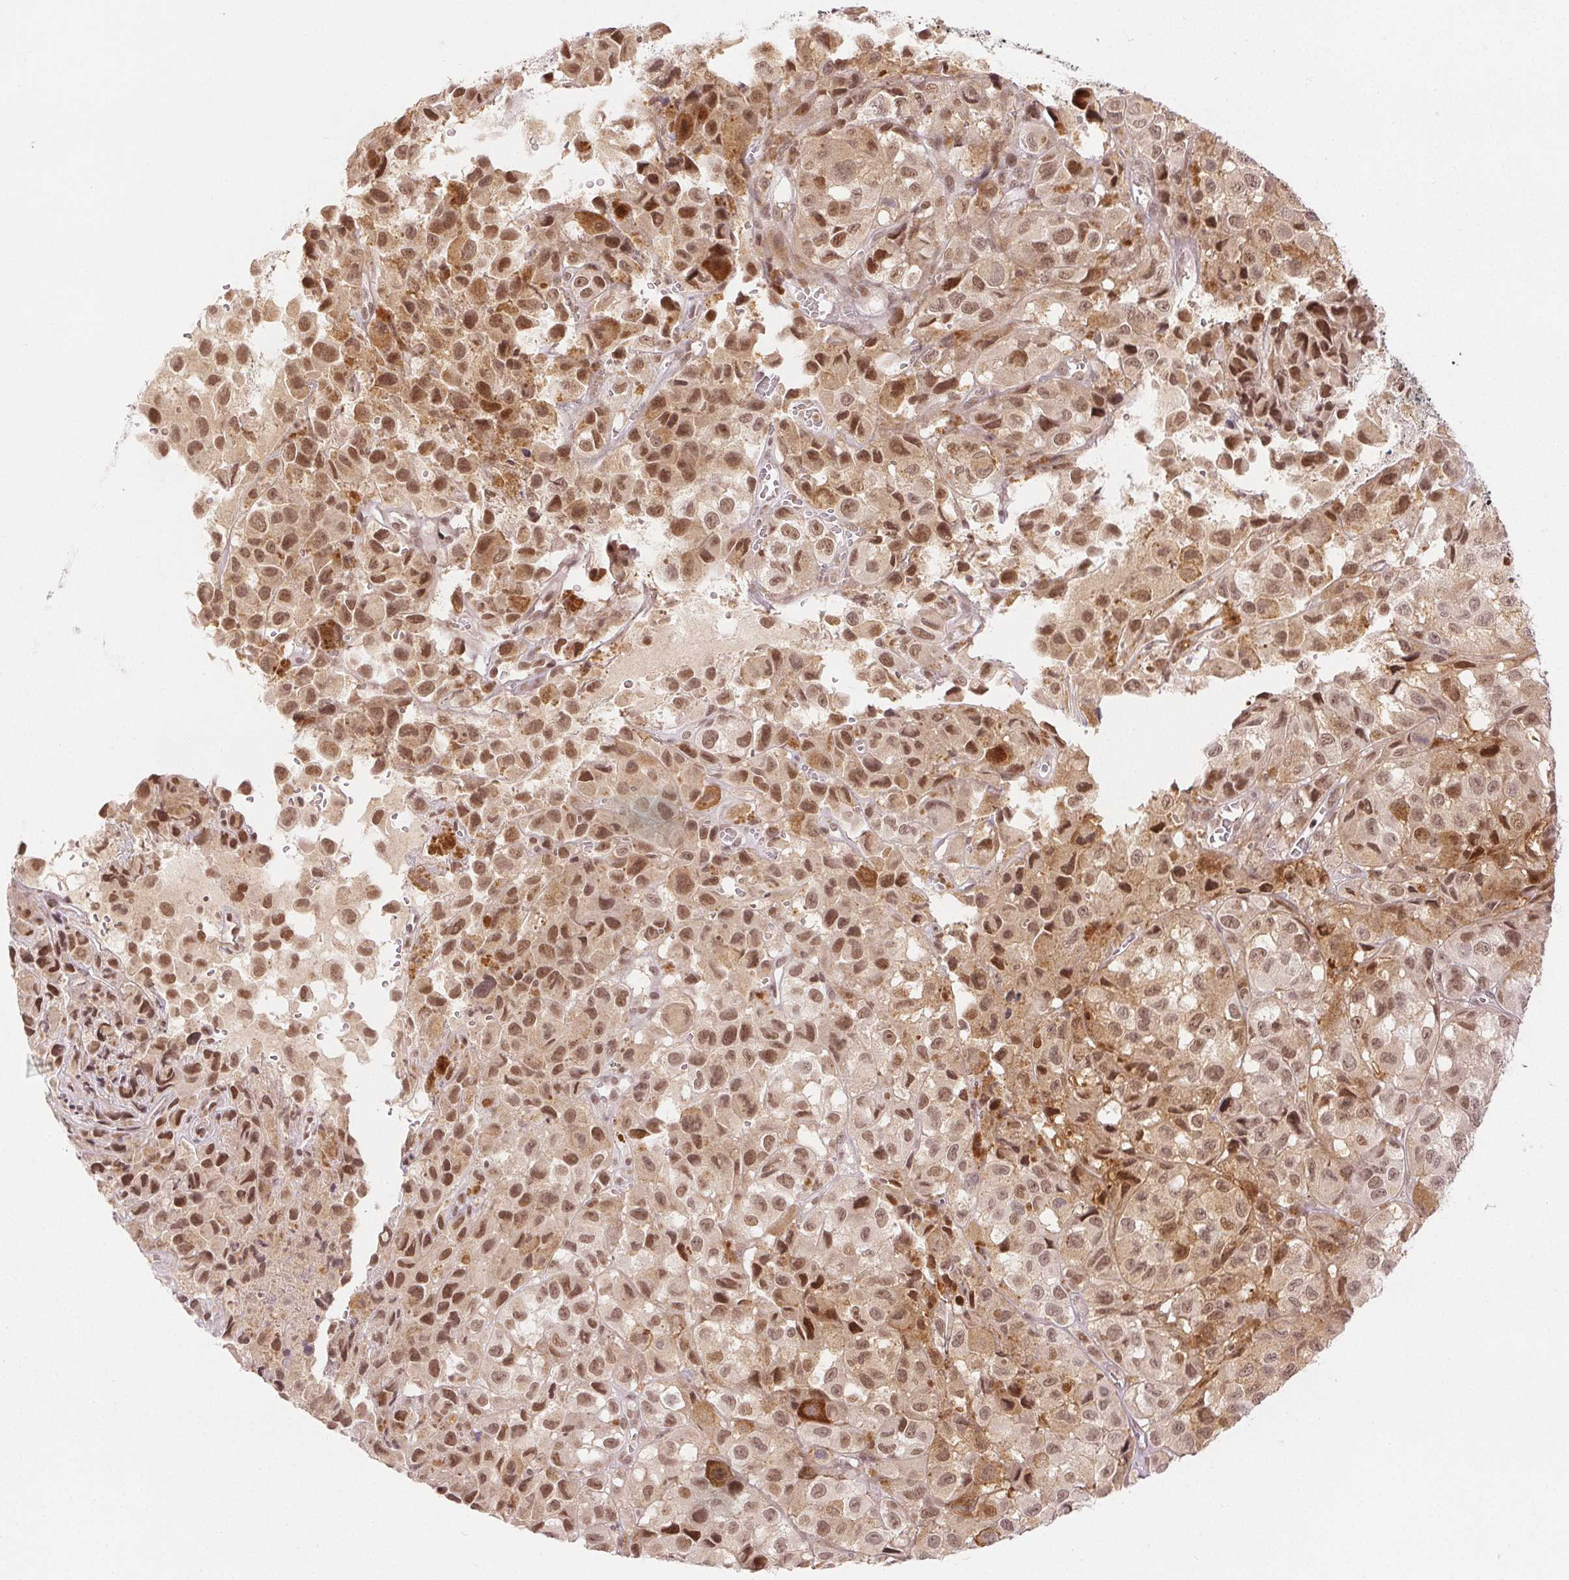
{"staining": {"intensity": "moderate", "quantity": ">75%", "location": "nuclear"}, "tissue": "melanoma", "cell_type": "Tumor cells", "image_type": "cancer", "snomed": [{"axis": "morphology", "description": "Malignant melanoma, NOS"}, {"axis": "topography", "description": "Skin"}], "caption": "Moderate nuclear positivity is seen in about >75% of tumor cells in malignant melanoma. (Stains: DAB in brown, nuclei in blue, Microscopy: brightfield microscopy at high magnification).", "gene": "DEK", "patient": {"sex": "male", "age": 93}}